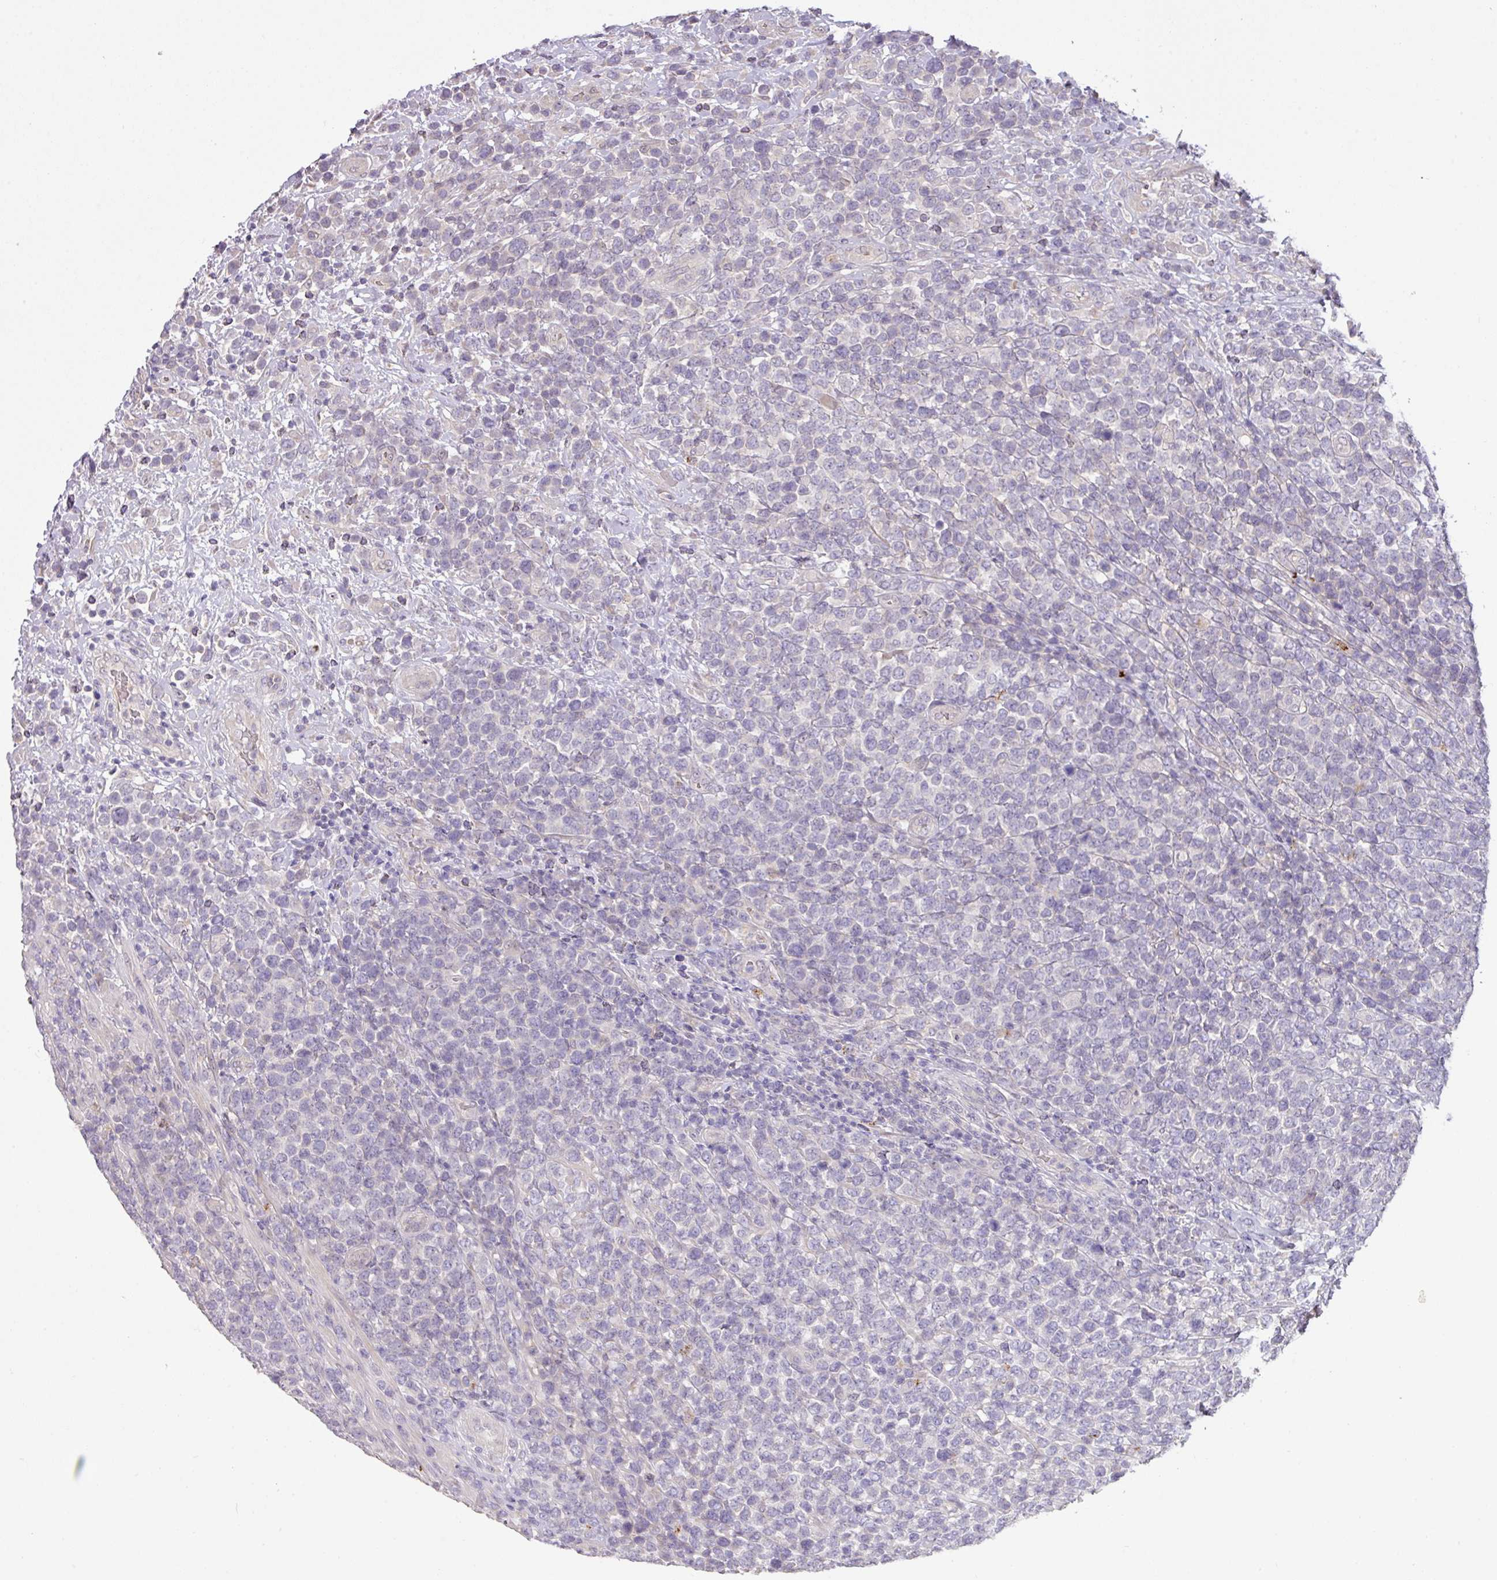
{"staining": {"intensity": "negative", "quantity": "none", "location": "none"}, "tissue": "lymphoma", "cell_type": "Tumor cells", "image_type": "cancer", "snomed": [{"axis": "morphology", "description": "Malignant lymphoma, non-Hodgkin's type, High grade"}, {"axis": "topography", "description": "Soft tissue"}], "caption": "Lymphoma stained for a protein using IHC exhibits no positivity tumor cells.", "gene": "PRADC1", "patient": {"sex": "female", "age": 56}}